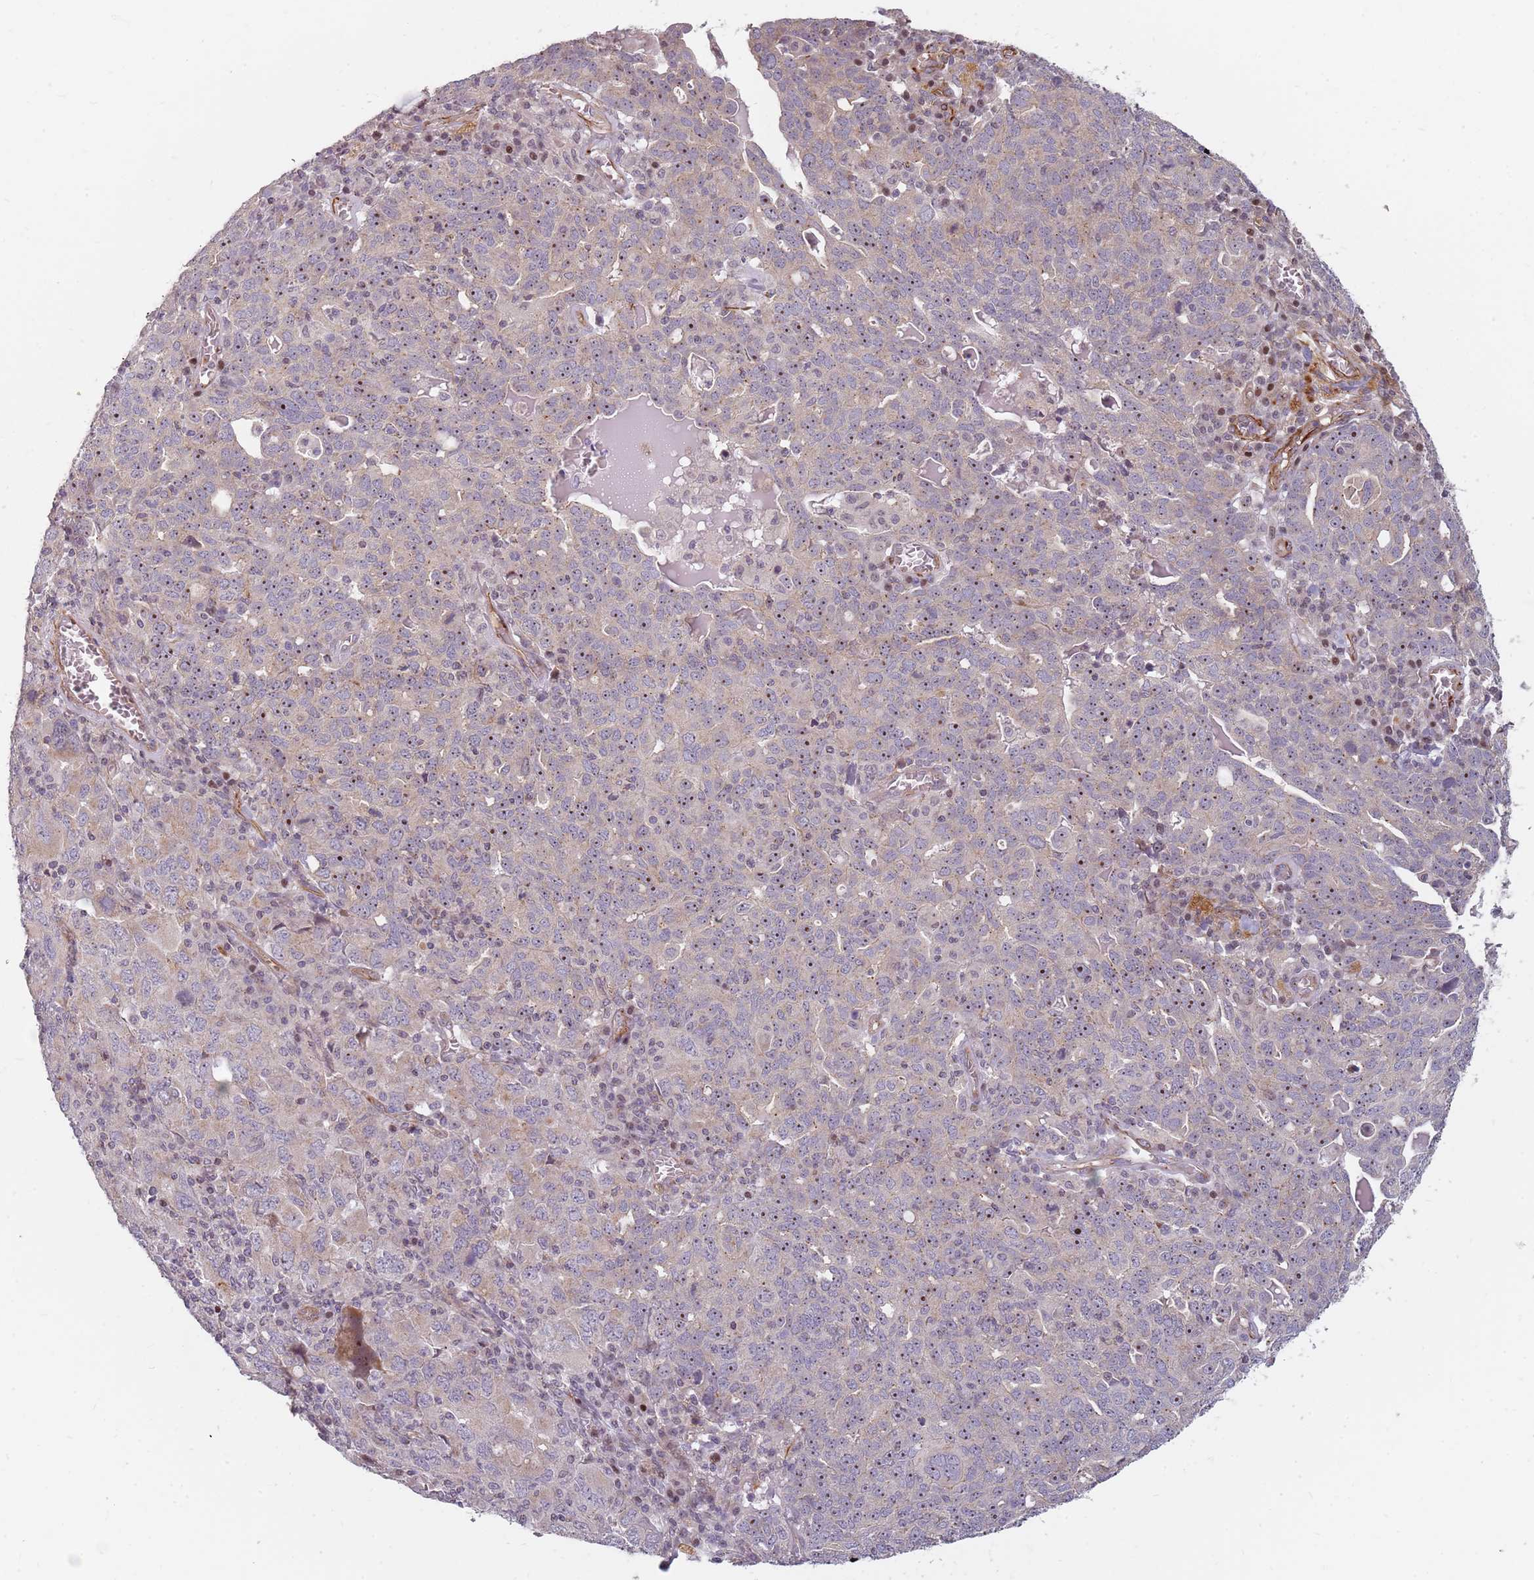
{"staining": {"intensity": "weak", "quantity": ">75%", "location": "cytoplasmic/membranous,nuclear"}, "tissue": "ovarian cancer", "cell_type": "Tumor cells", "image_type": "cancer", "snomed": [{"axis": "morphology", "description": "Carcinoma, endometroid"}, {"axis": "topography", "description": "Ovary"}], "caption": "A low amount of weak cytoplasmic/membranous and nuclear expression is appreciated in about >75% of tumor cells in ovarian endometroid carcinoma tissue.", "gene": "GAS2L3", "patient": {"sex": "female", "age": 62}}